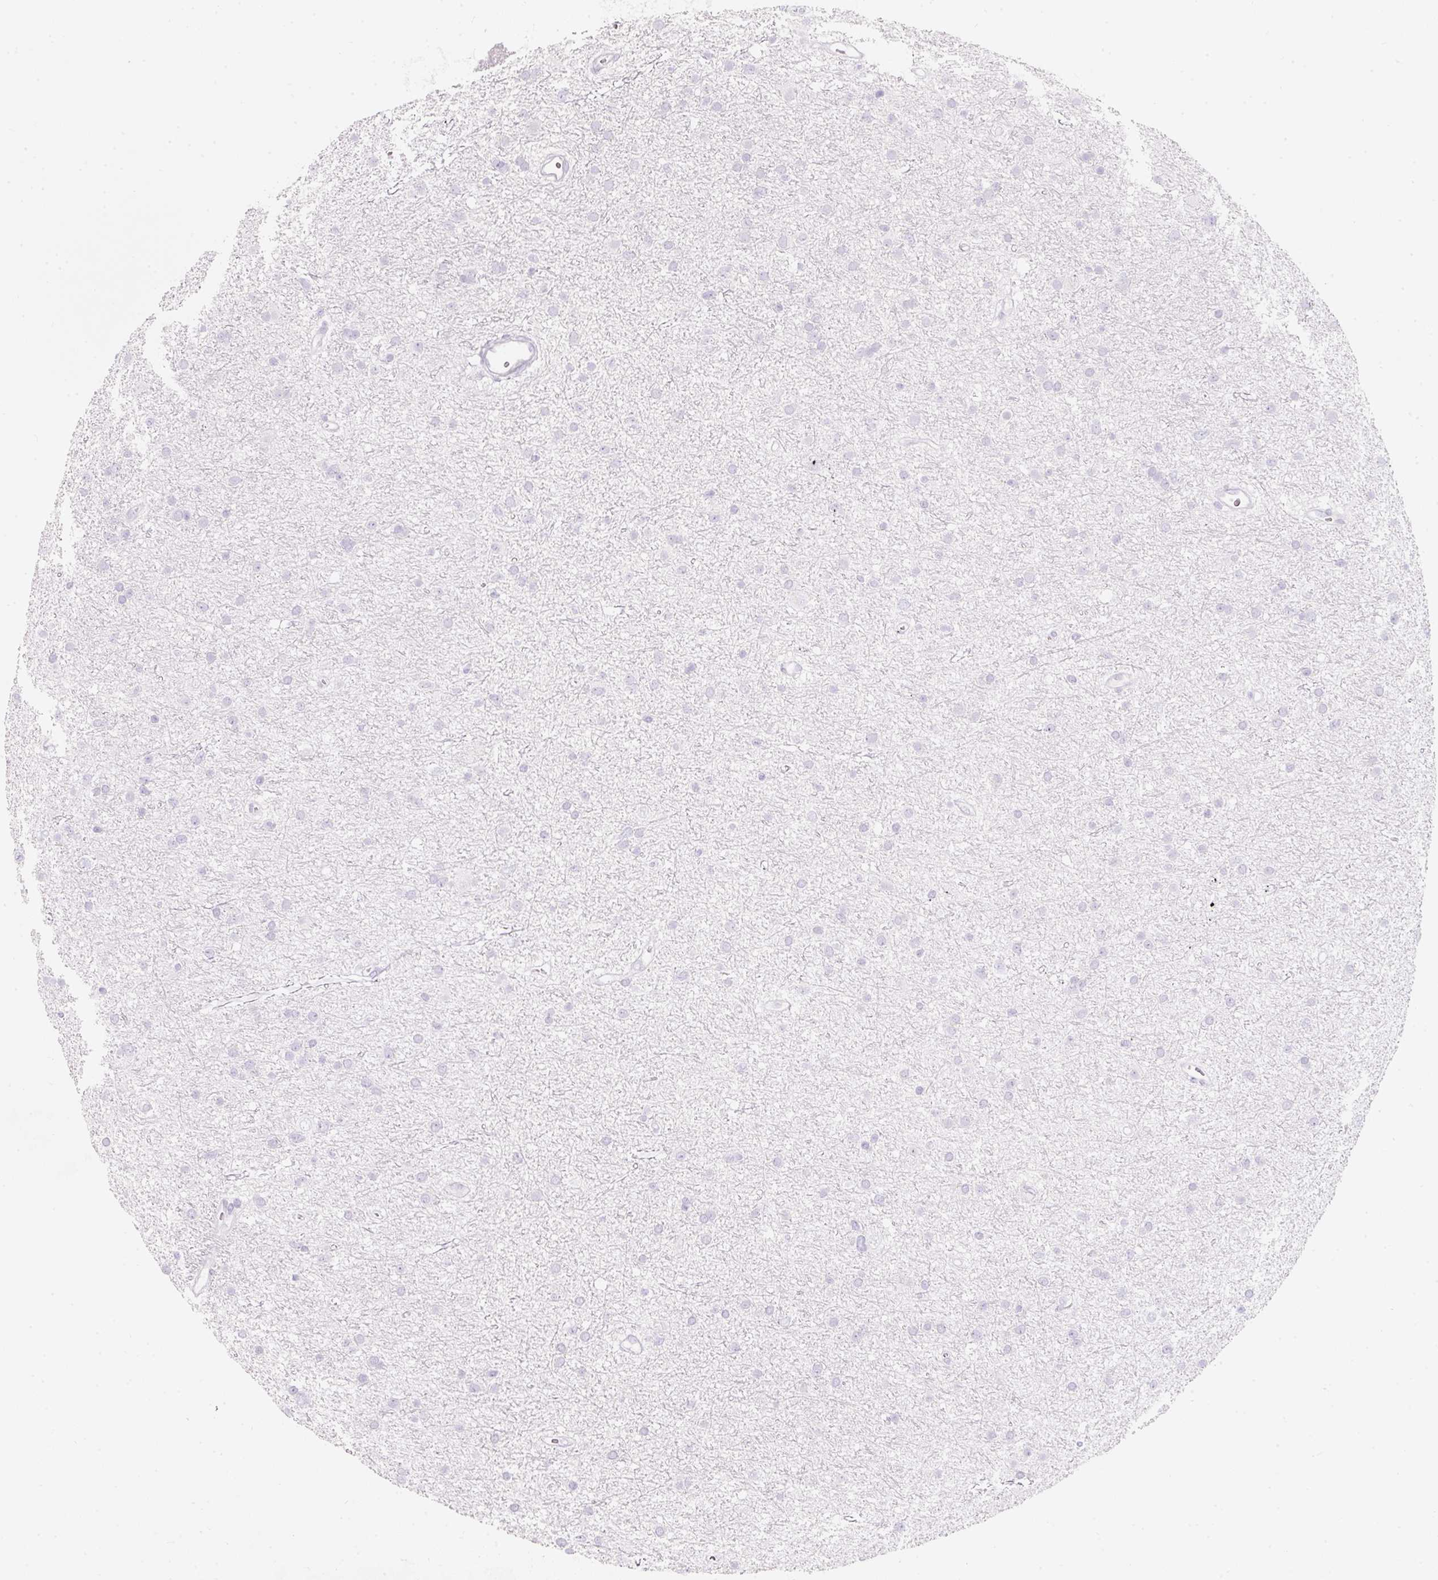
{"staining": {"intensity": "negative", "quantity": "none", "location": "none"}, "tissue": "glioma", "cell_type": "Tumor cells", "image_type": "cancer", "snomed": [{"axis": "morphology", "description": "Glioma, malignant, Low grade"}, {"axis": "topography", "description": "Cerebral cortex"}], "caption": "Tumor cells show no significant positivity in malignant low-grade glioma. The staining was performed using DAB to visualize the protein expression in brown, while the nuclei were stained in blue with hematoxylin (Magnification: 20x).", "gene": "SLC2A2", "patient": {"sex": "female", "age": 39}}